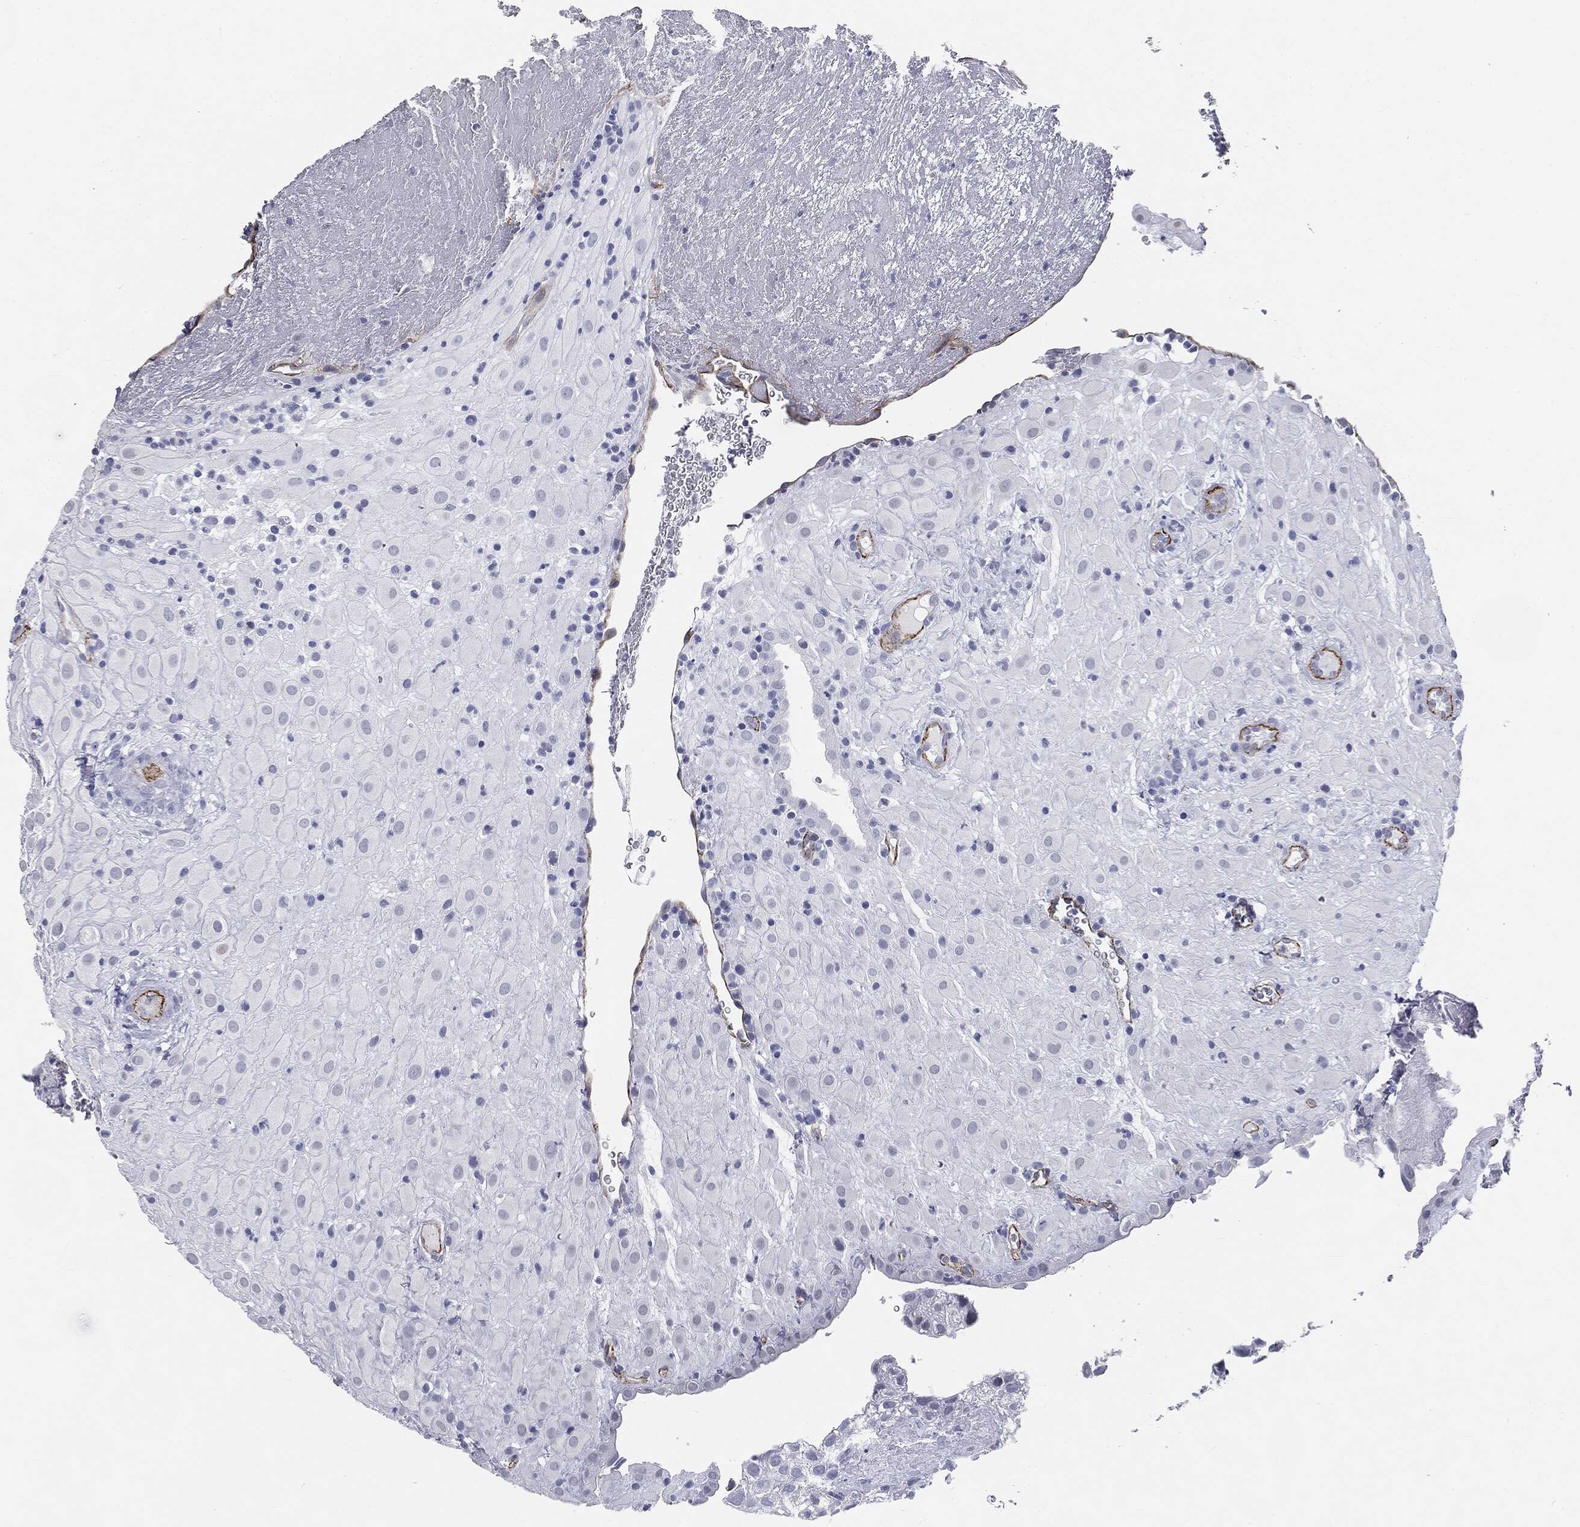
{"staining": {"intensity": "negative", "quantity": "none", "location": "none"}, "tissue": "placenta", "cell_type": "Decidual cells", "image_type": "normal", "snomed": [{"axis": "morphology", "description": "Normal tissue, NOS"}, {"axis": "topography", "description": "Placenta"}], "caption": "DAB immunohistochemical staining of benign human placenta reveals no significant positivity in decidual cells. Brightfield microscopy of immunohistochemistry stained with DAB (brown) and hematoxylin (blue), captured at high magnification.", "gene": "MUC5AC", "patient": {"sex": "female", "age": 19}}